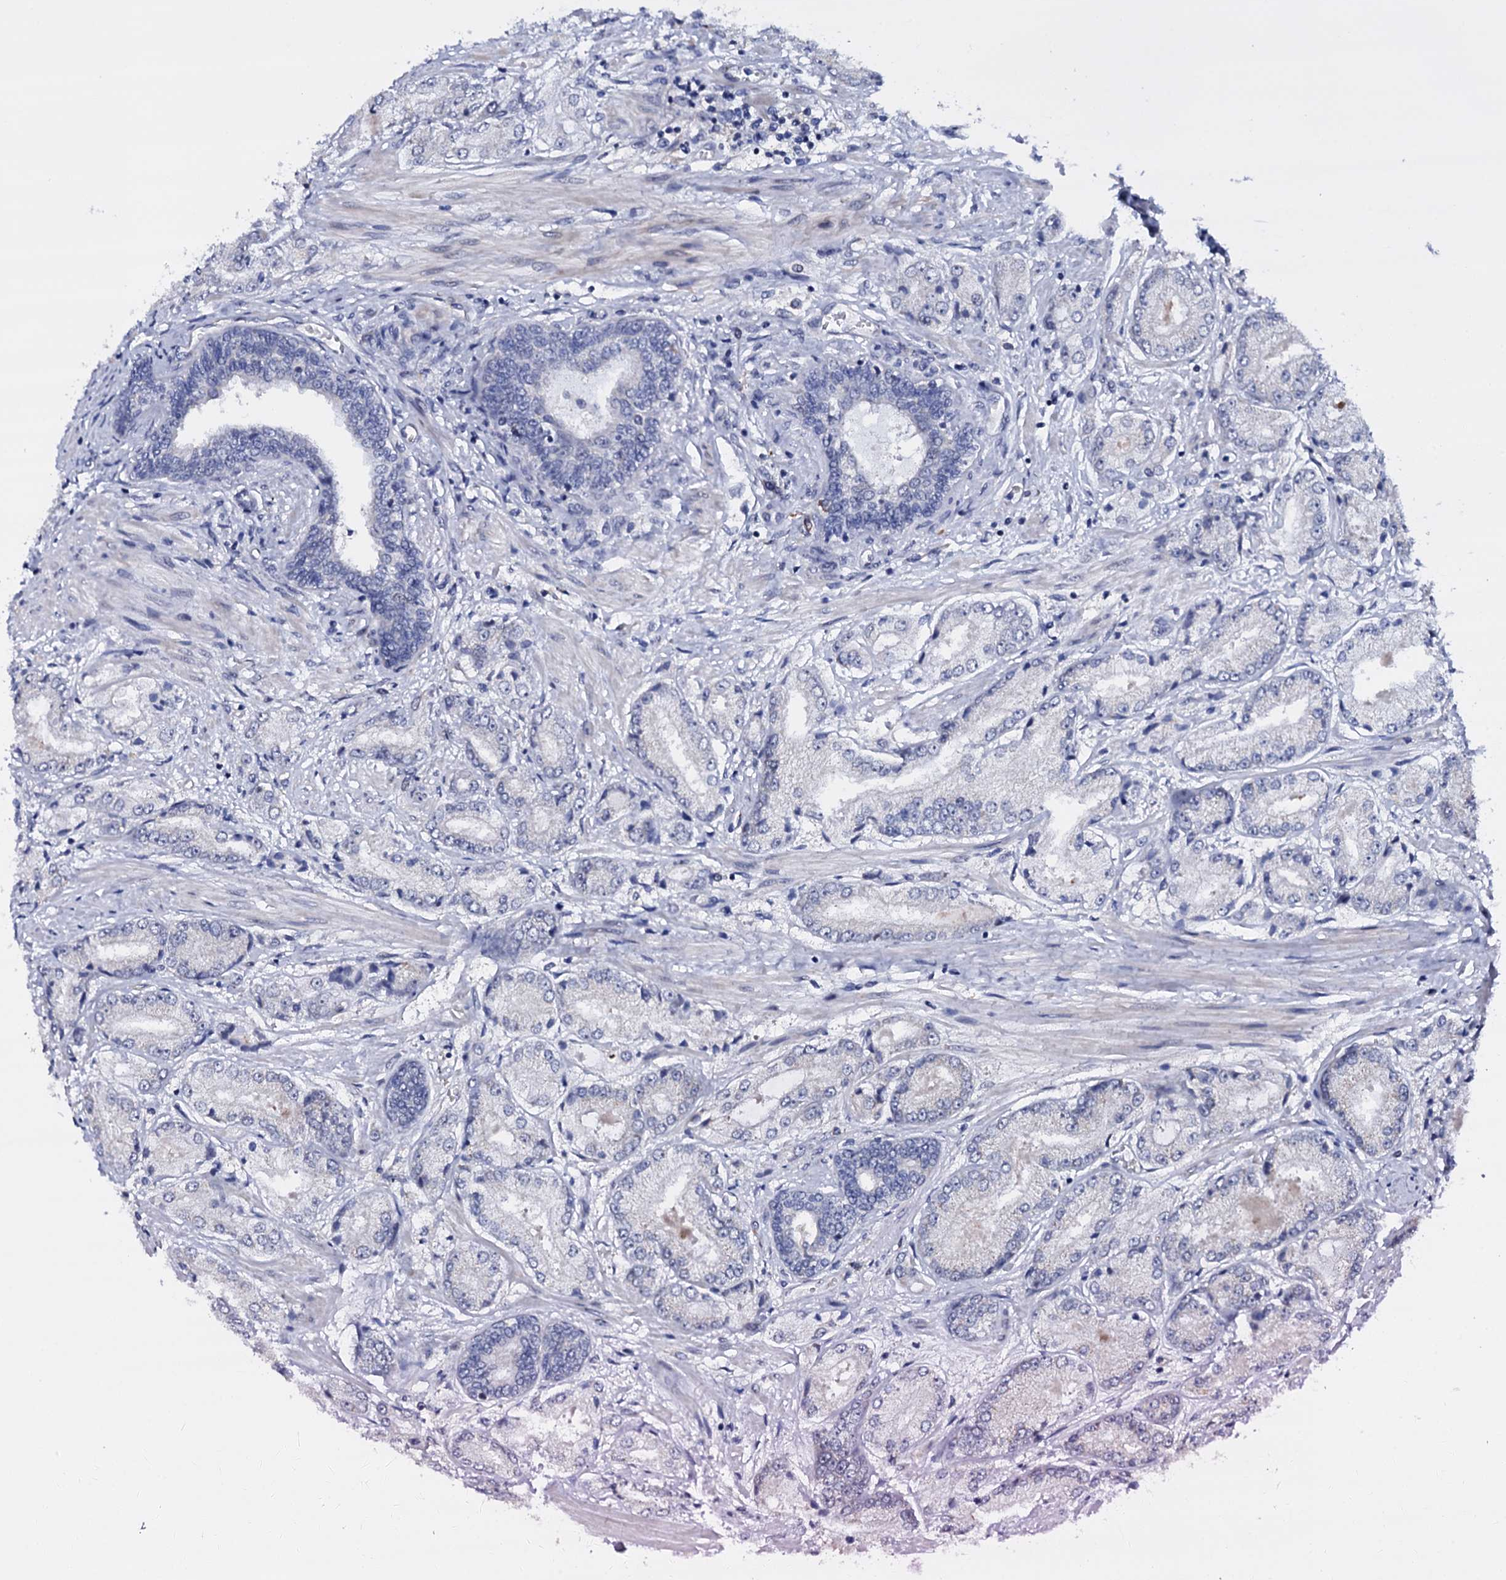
{"staining": {"intensity": "negative", "quantity": "none", "location": "none"}, "tissue": "prostate cancer", "cell_type": "Tumor cells", "image_type": "cancer", "snomed": [{"axis": "morphology", "description": "Adenocarcinoma, High grade"}, {"axis": "topography", "description": "Prostate"}], "caption": "High power microscopy image of an IHC photomicrograph of prostate cancer (high-grade adenocarcinoma), revealing no significant expression in tumor cells.", "gene": "GAREM1", "patient": {"sex": "male", "age": 59}}